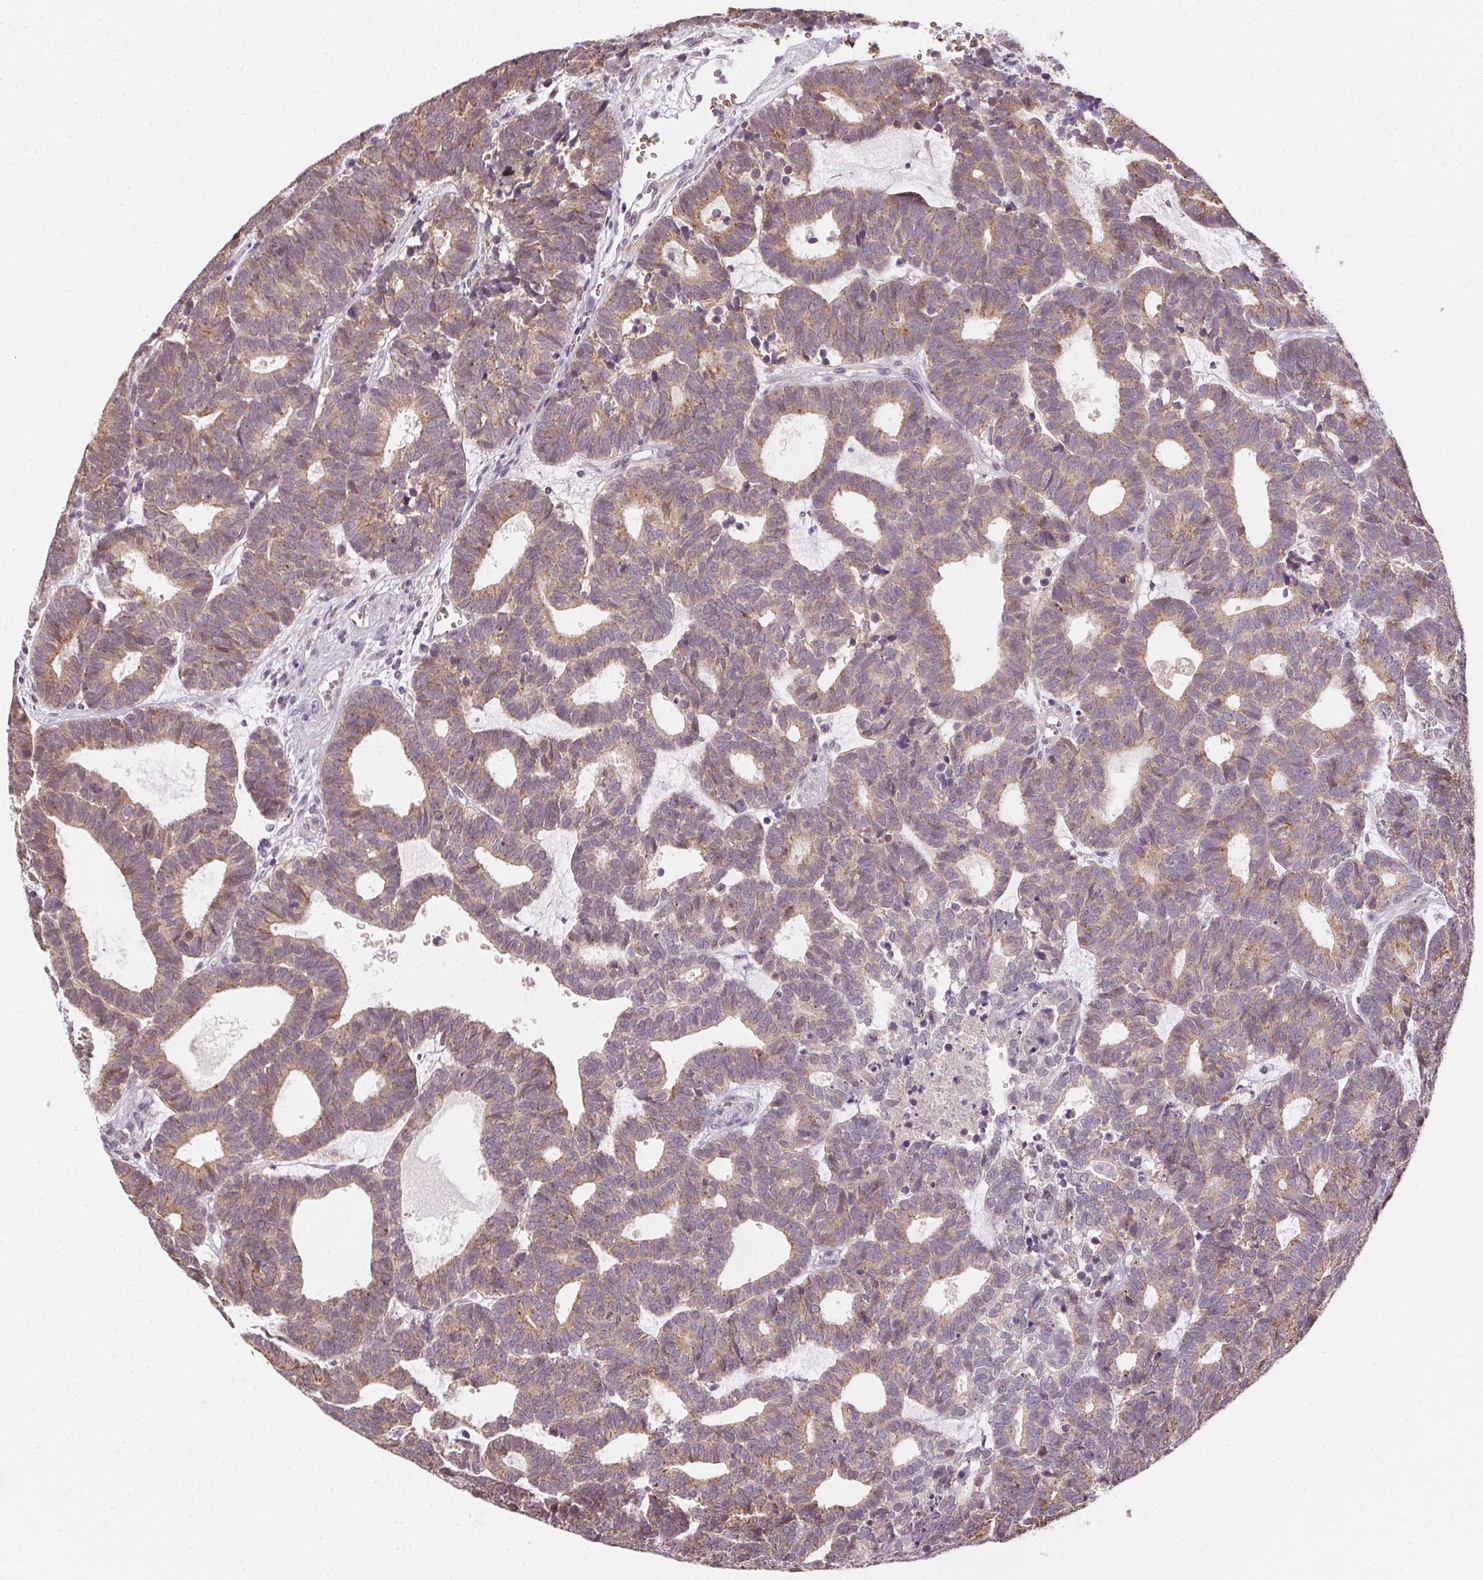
{"staining": {"intensity": "weak", "quantity": "25%-75%", "location": "cytoplasmic/membranous"}, "tissue": "head and neck cancer", "cell_type": "Tumor cells", "image_type": "cancer", "snomed": [{"axis": "morphology", "description": "Adenocarcinoma, NOS"}, {"axis": "topography", "description": "Head-Neck"}], "caption": "This is an image of immunohistochemistry (IHC) staining of head and neck cancer, which shows weak staining in the cytoplasmic/membranous of tumor cells.", "gene": "METTL13", "patient": {"sex": "female", "age": 81}}